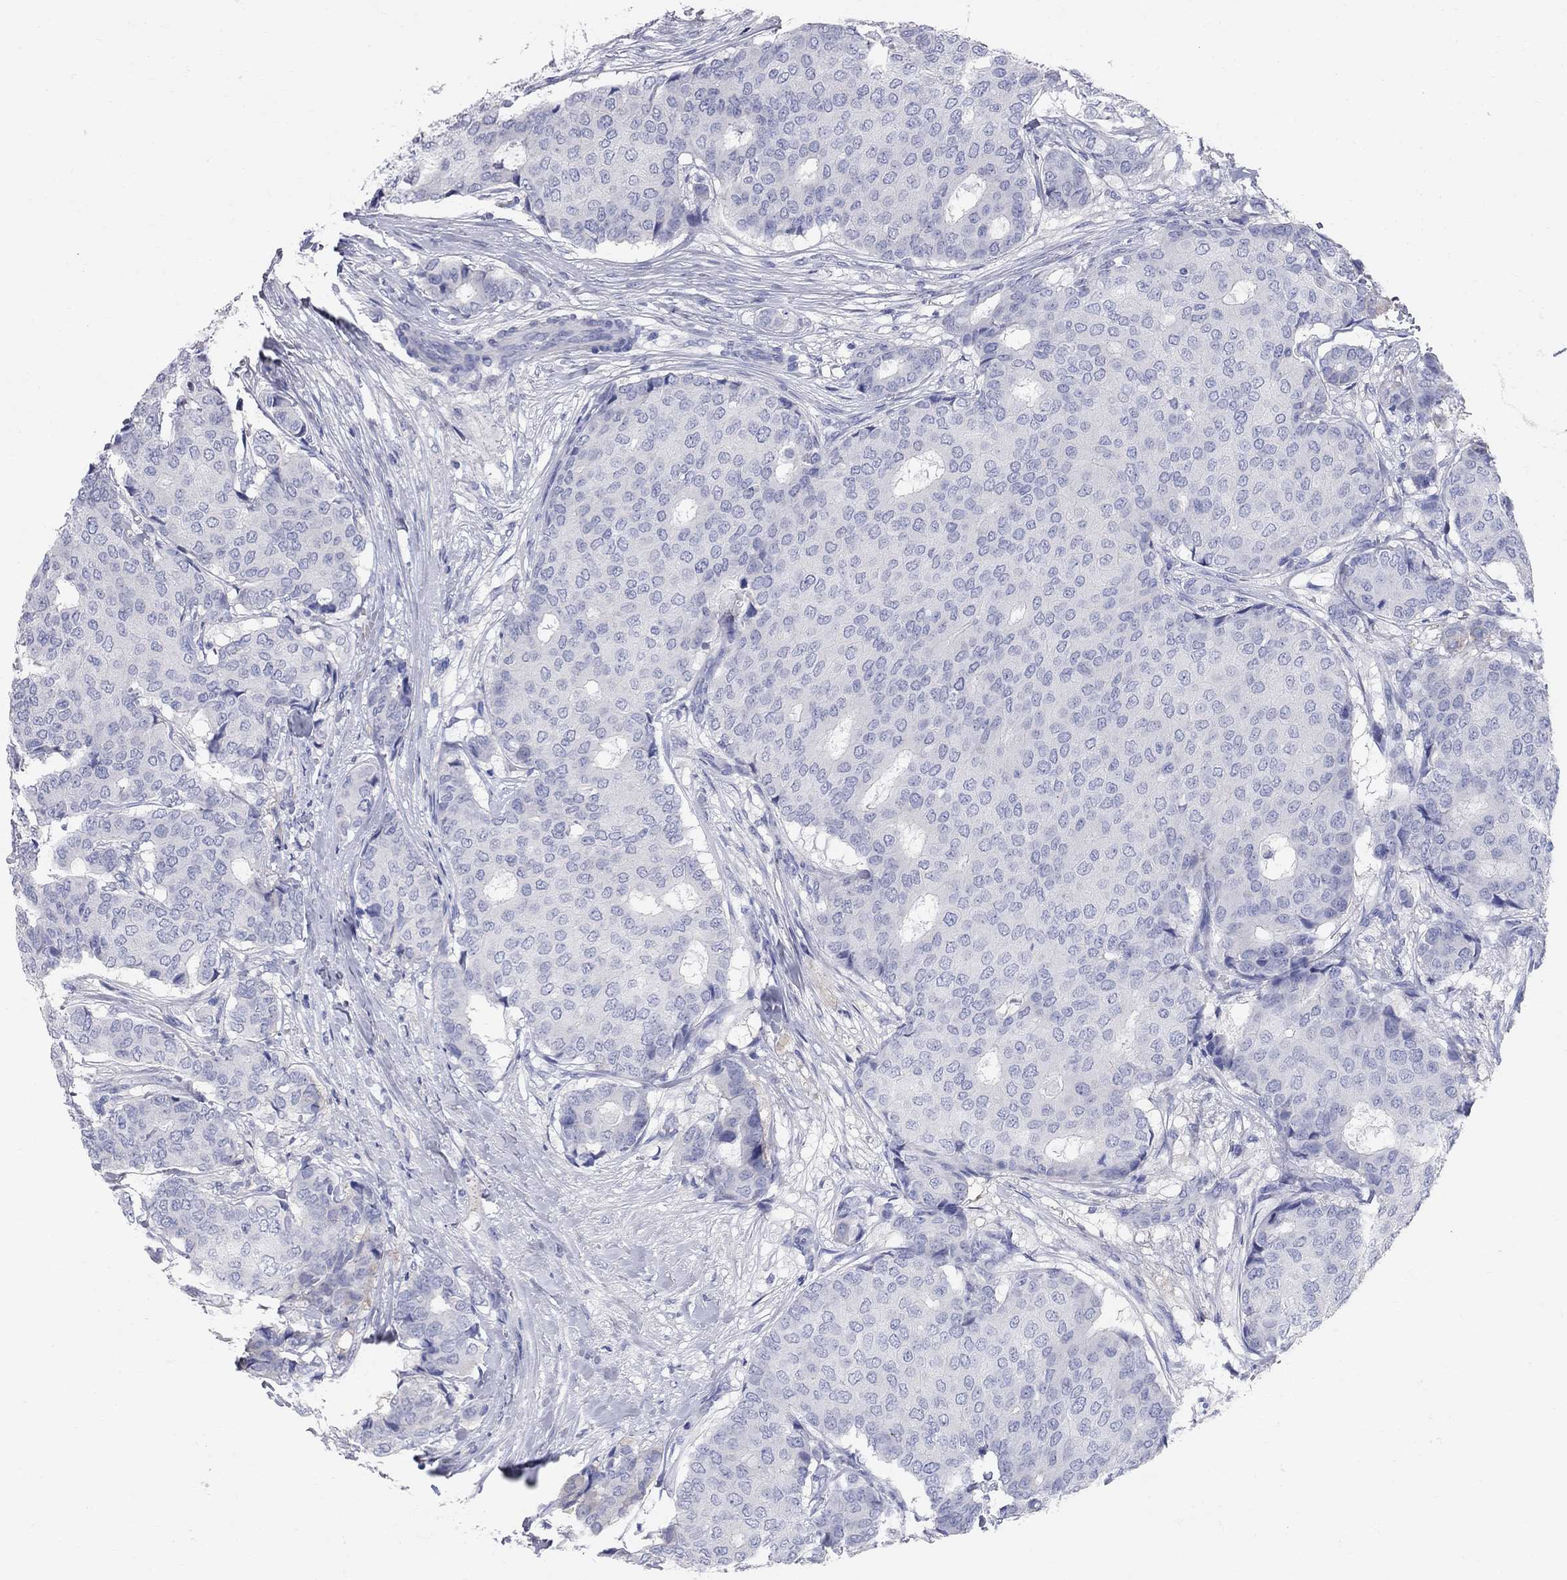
{"staining": {"intensity": "negative", "quantity": "none", "location": "none"}, "tissue": "breast cancer", "cell_type": "Tumor cells", "image_type": "cancer", "snomed": [{"axis": "morphology", "description": "Duct carcinoma"}, {"axis": "topography", "description": "Breast"}], "caption": "An IHC image of breast invasive ductal carcinoma is shown. There is no staining in tumor cells of breast invasive ductal carcinoma.", "gene": "AOX1", "patient": {"sex": "female", "age": 75}}